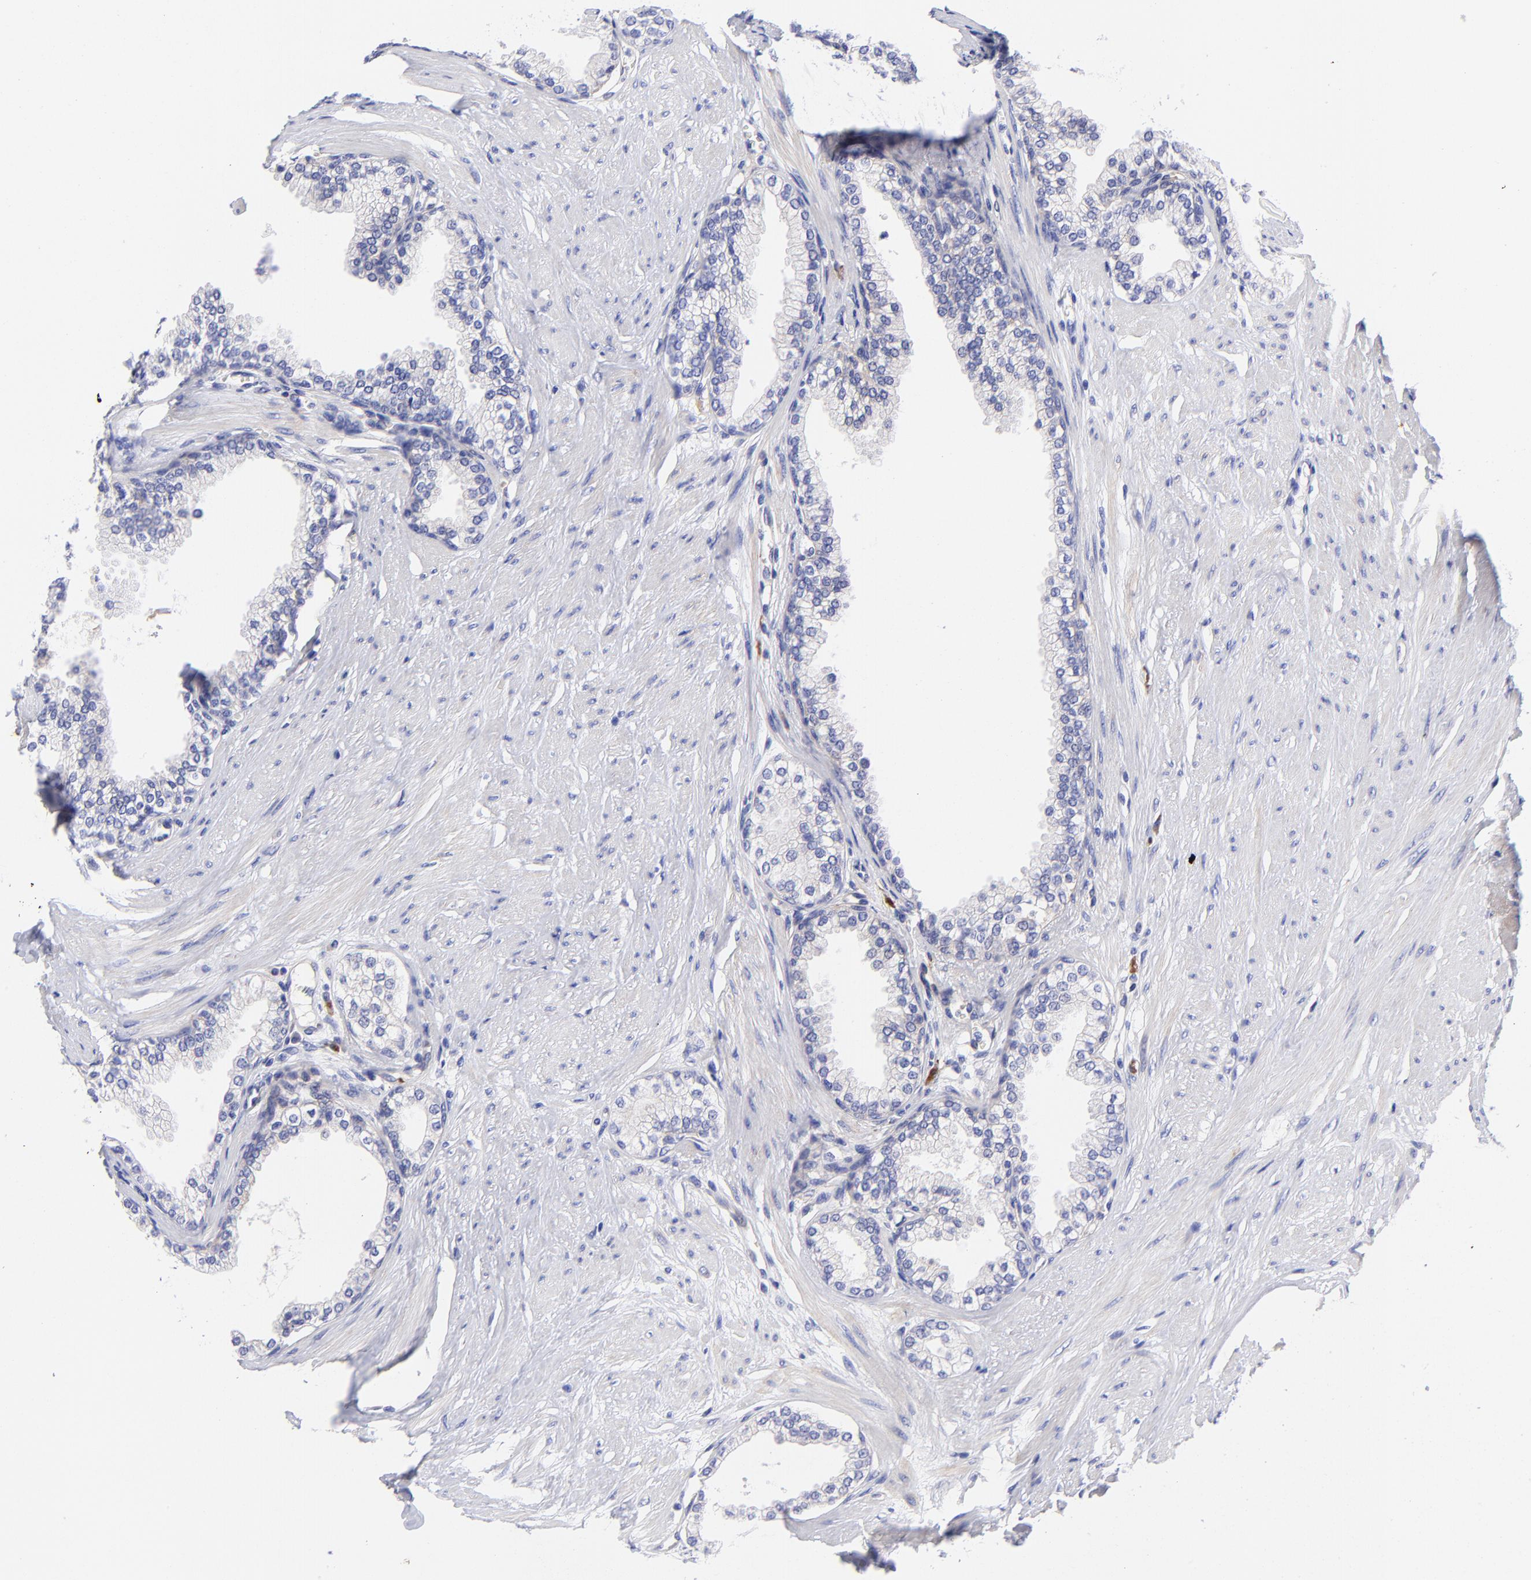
{"staining": {"intensity": "weak", "quantity": "25%-75%", "location": "cytoplasmic/membranous"}, "tissue": "prostate", "cell_type": "Glandular cells", "image_type": "normal", "snomed": [{"axis": "morphology", "description": "Normal tissue, NOS"}, {"axis": "topography", "description": "Prostate"}], "caption": "The immunohistochemical stain labels weak cytoplasmic/membranous positivity in glandular cells of normal prostate. (IHC, brightfield microscopy, high magnification).", "gene": "PPFIBP1", "patient": {"sex": "male", "age": 64}}